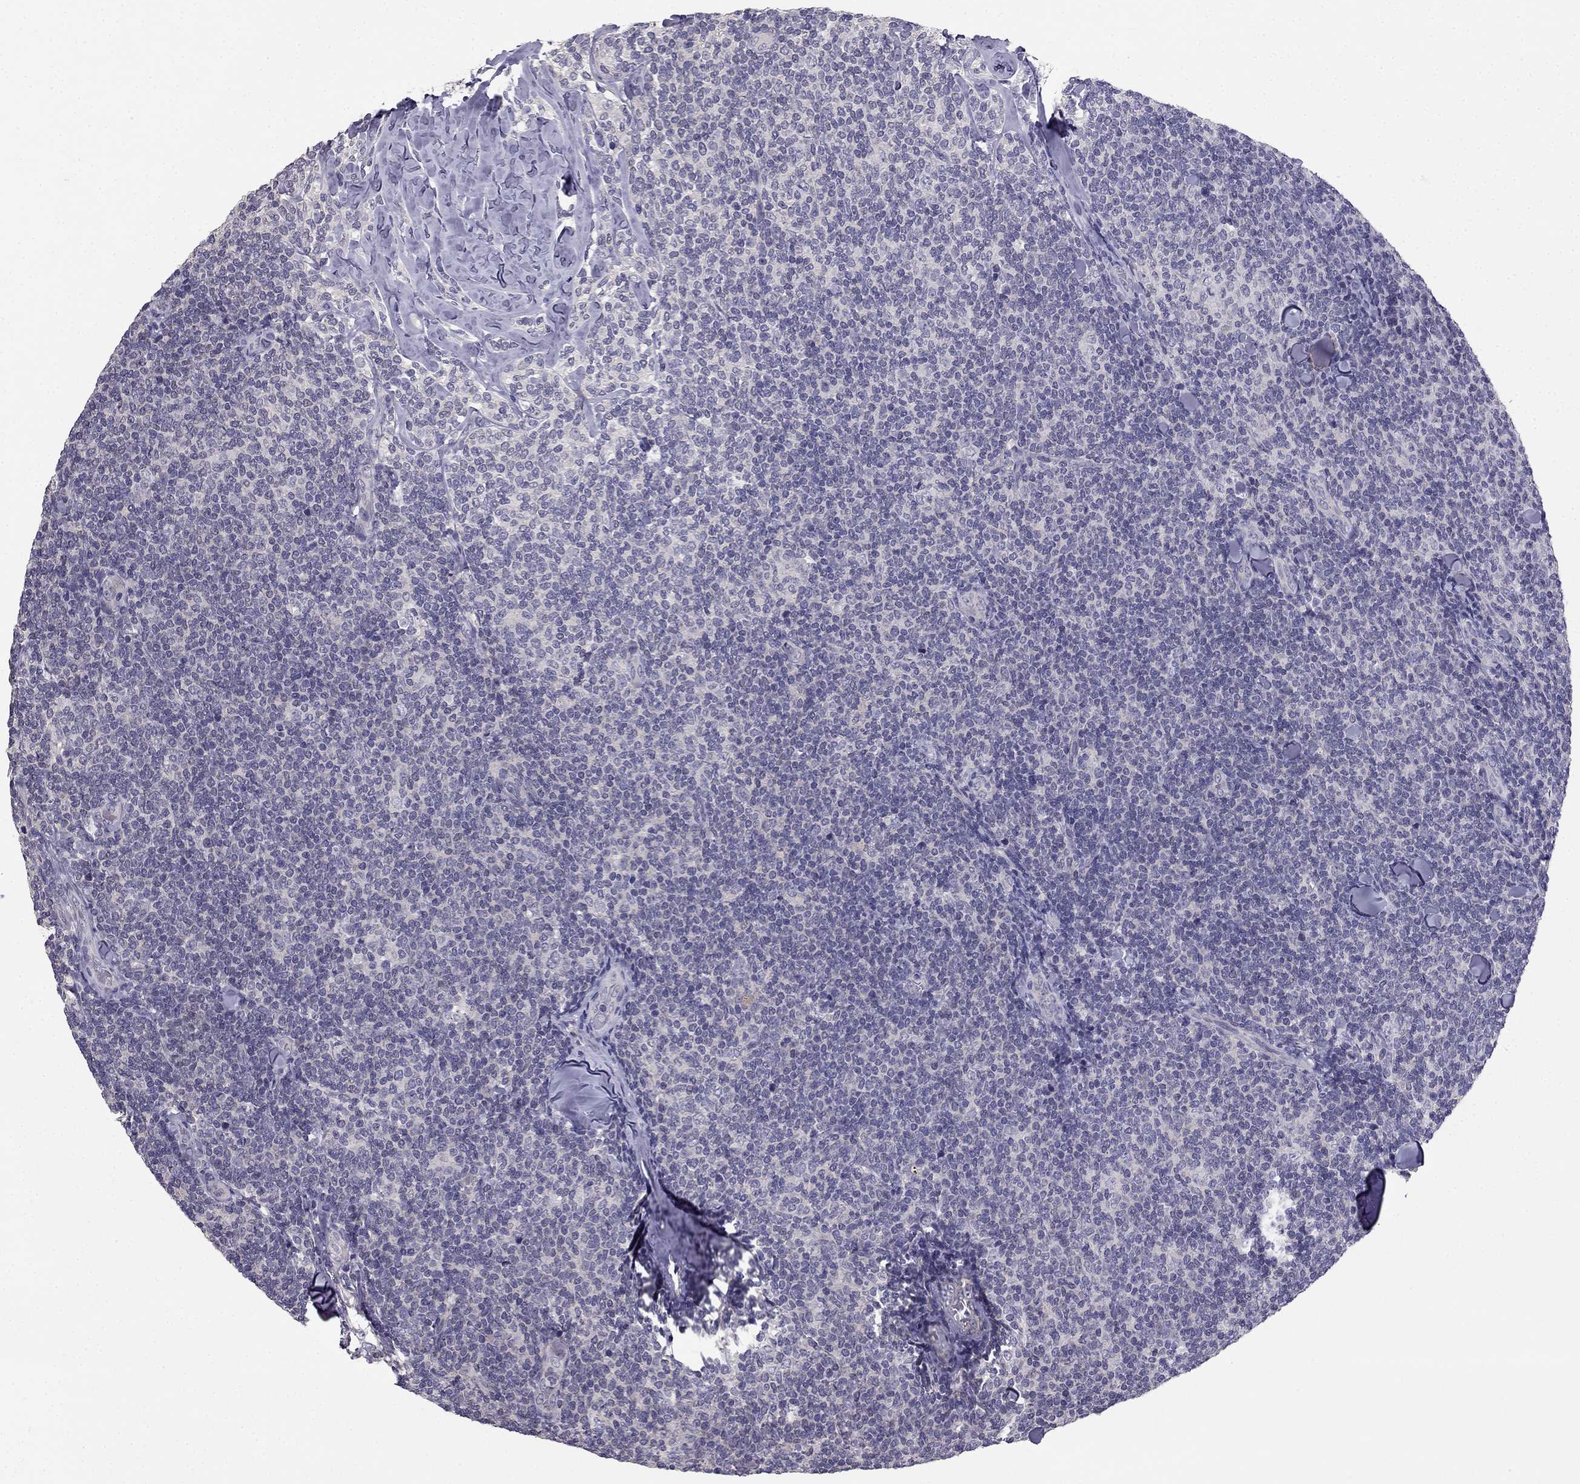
{"staining": {"intensity": "negative", "quantity": "none", "location": "none"}, "tissue": "lymphoma", "cell_type": "Tumor cells", "image_type": "cancer", "snomed": [{"axis": "morphology", "description": "Malignant lymphoma, non-Hodgkin's type, Low grade"}, {"axis": "topography", "description": "Lymph node"}], "caption": "Immunohistochemistry (IHC) of human lymphoma exhibits no staining in tumor cells.", "gene": "HSFX1", "patient": {"sex": "female", "age": 56}}